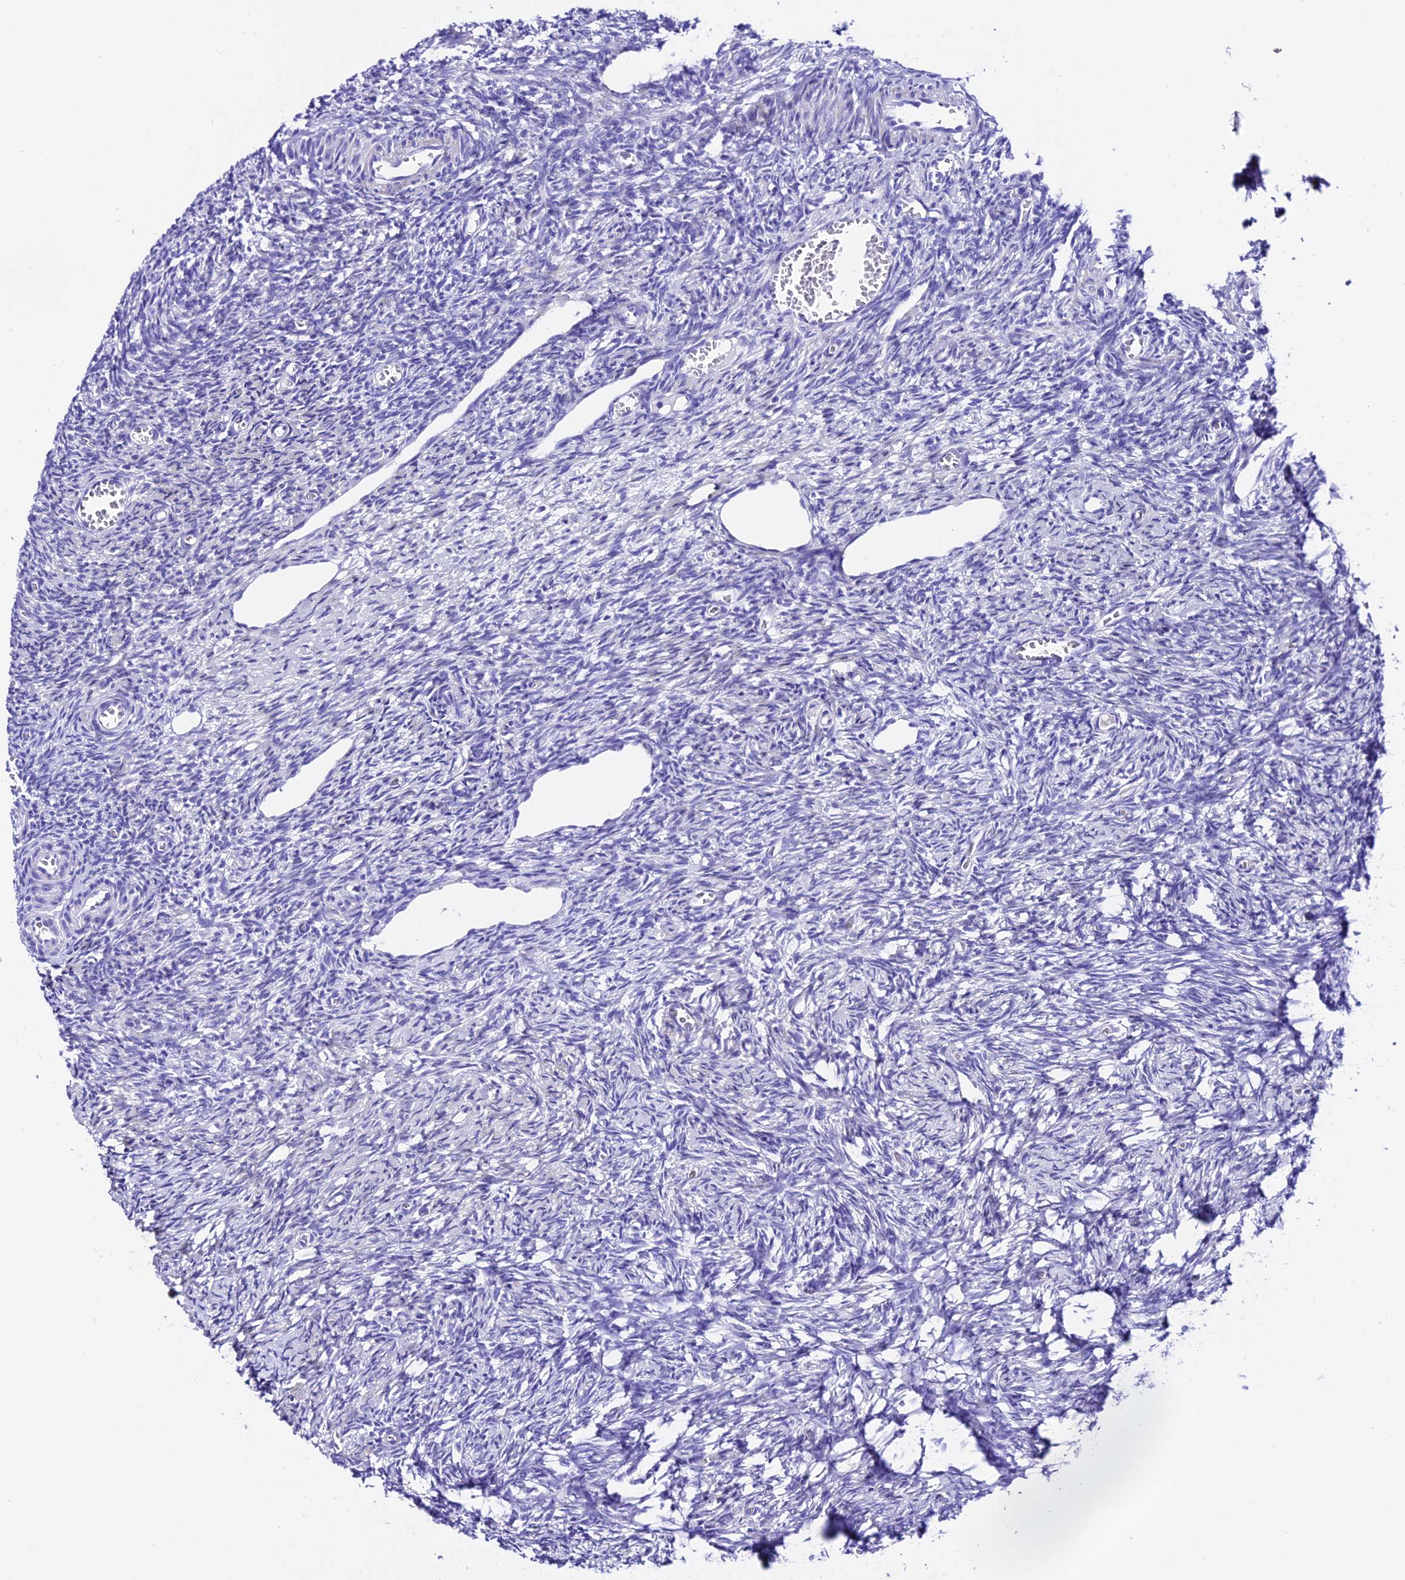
{"staining": {"intensity": "negative", "quantity": "none", "location": "none"}, "tissue": "ovary", "cell_type": "Ovarian stroma cells", "image_type": "normal", "snomed": [{"axis": "morphology", "description": "Normal tissue, NOS"}, {"axis": "topography", "description": "Ovary"}], "caption": "A high-resolution histopathology image shows IHC staining of benign ovary, which exhibits no significant positivity in ovarian stroma cells.", "gene": "TRMT44", "patient": {"sex": "female", "age": 27}}